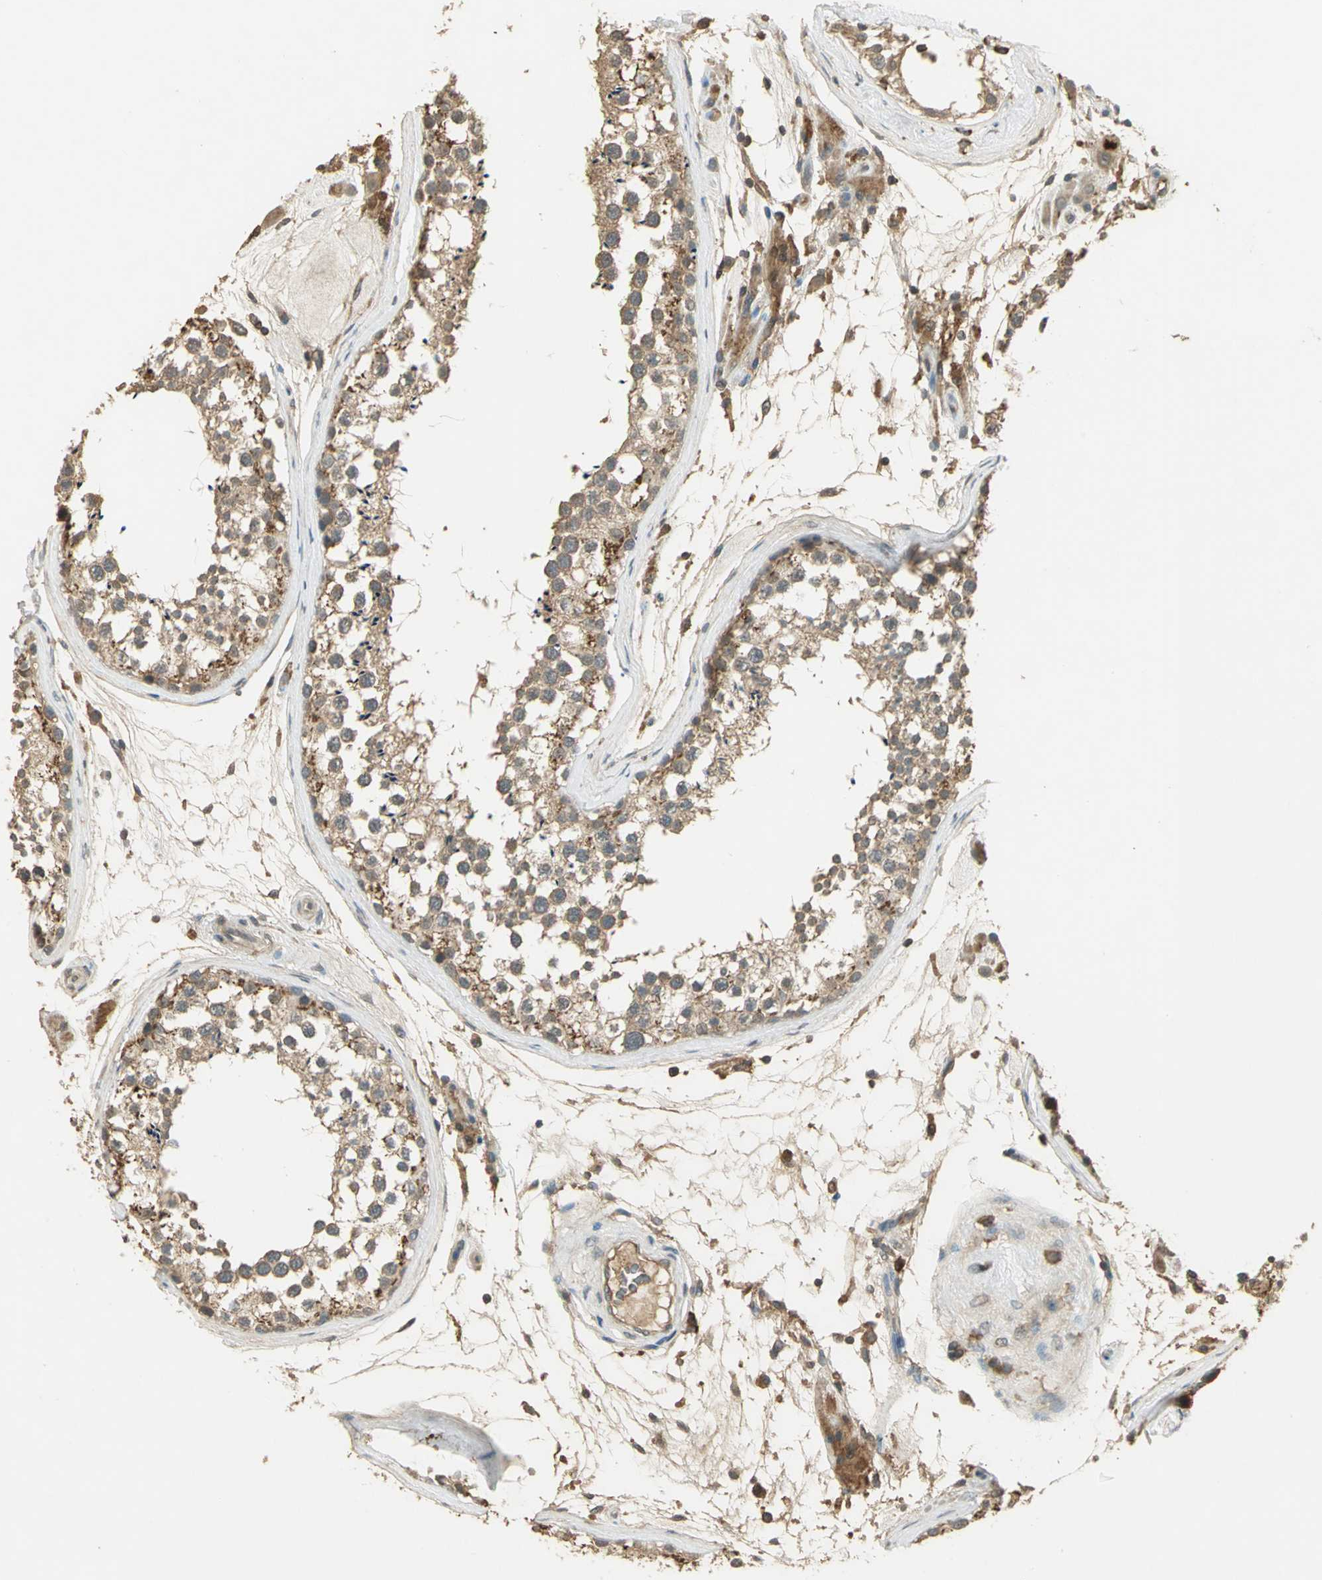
{"staining": {"intensity": "moderate", "quantity": ">75%", "location": "cytoplasmic/membranous"}, "tissue": "testis", "cell_type": "Cells in seminiferous ducts", "image_type": "normal", "snomed": [{"axis": "morphology", "description": "Normal tissue, NOS"}, {"axis": "topography", "description": "Testis"}], "caption": "Immunohistochemistry (DAB (3,3'-diaminobenzidine)) staining of normal human testis displays moderate cytoplasmic/membranous protein positivity in approximately >75% of cells in seminiferous ducts. (DAB (3,3'-diaminobenzidine) = brown stain, brightfield microscopy at high magnification).", "gene": "KEAP1", "patient": {"sex": "male", "age": 46}}